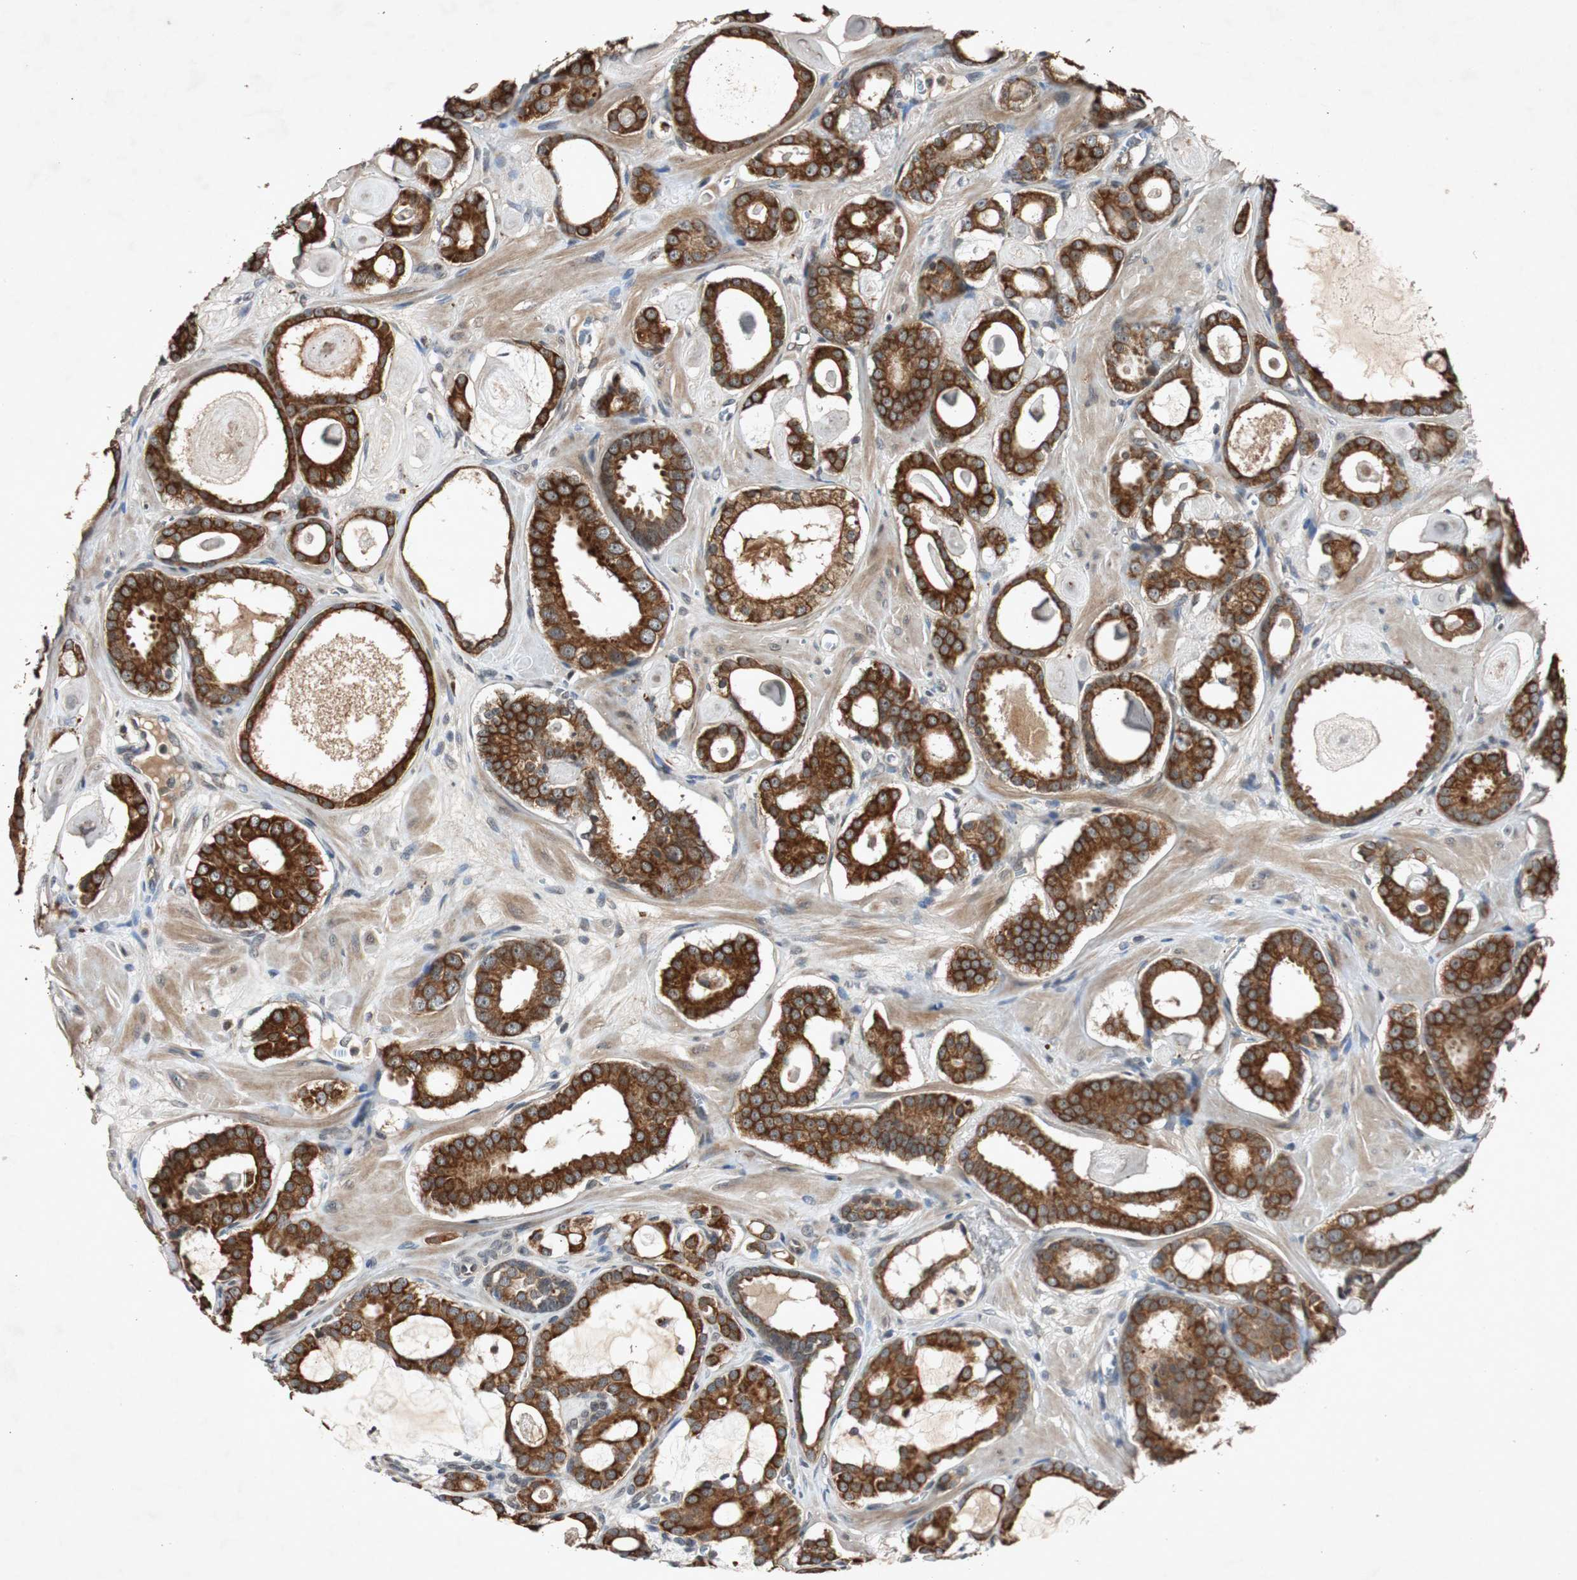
{"staining": {"intensity": "strong", "quantity": ">75%", "location": "cytoplasmic/membranous"}, "tissue": "prostate cancer", "cell_type": "Tumor cells", "image_type": "cancer", "snomed": [{"axis": "morphology", "description": "Adenocarcinoma, Low grade"}, {"axis": "topography", "description": "Prostate"}], "caption": "Human prostate adenocarcinoma (low-grade) stained for a protein (brown) demonstrates strong cytoplasmic/membranous positive positivity in approximately >75% of tumor cells.", "gene": "SLIT2", "patient": {"sex": "male", "age": 57}}